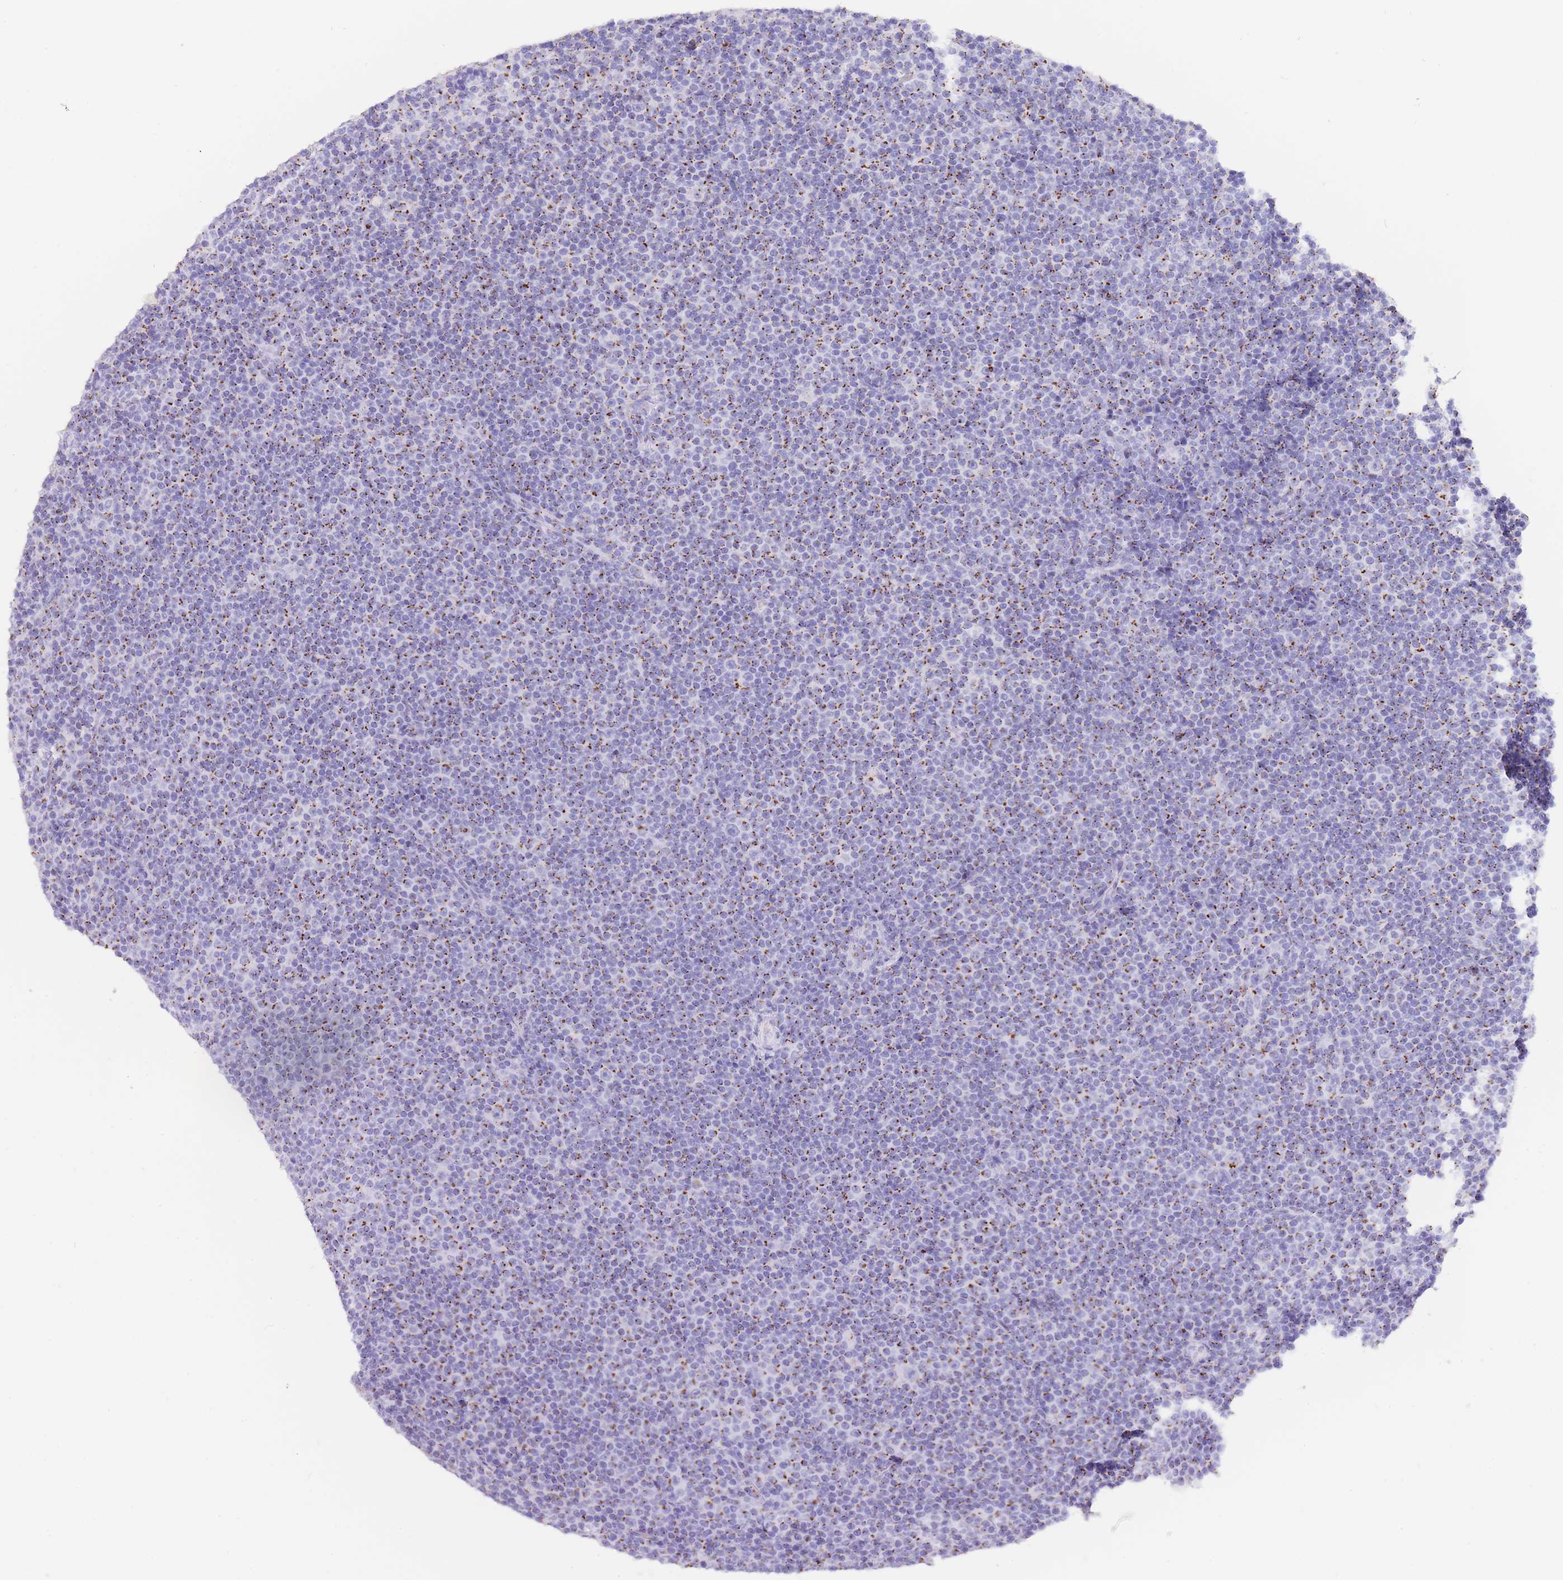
{"staining": {"intensity": "moderate", "quantity": "25%-75%", "location": "cytoplasmic/membranous"}, "tissue": "lymphoma", "cell_type": "Tumor cells", "image_type": "cancer", "snomed": [{"axis": "morphology", "description": "Malignant lymphoma, non-Hodgkin's type, Low grade"}, {"axis": "topography", "description": "Lymph node"}], "caption": "Immunohistochemical staining of human lymphoma exhibits medium levels of moderate cytoplasmic/membranous protein staining in approximately 25%-75% of tumor cells.", "gene": "FAM3C", "patient": {"sex": "female", "age": 67}}